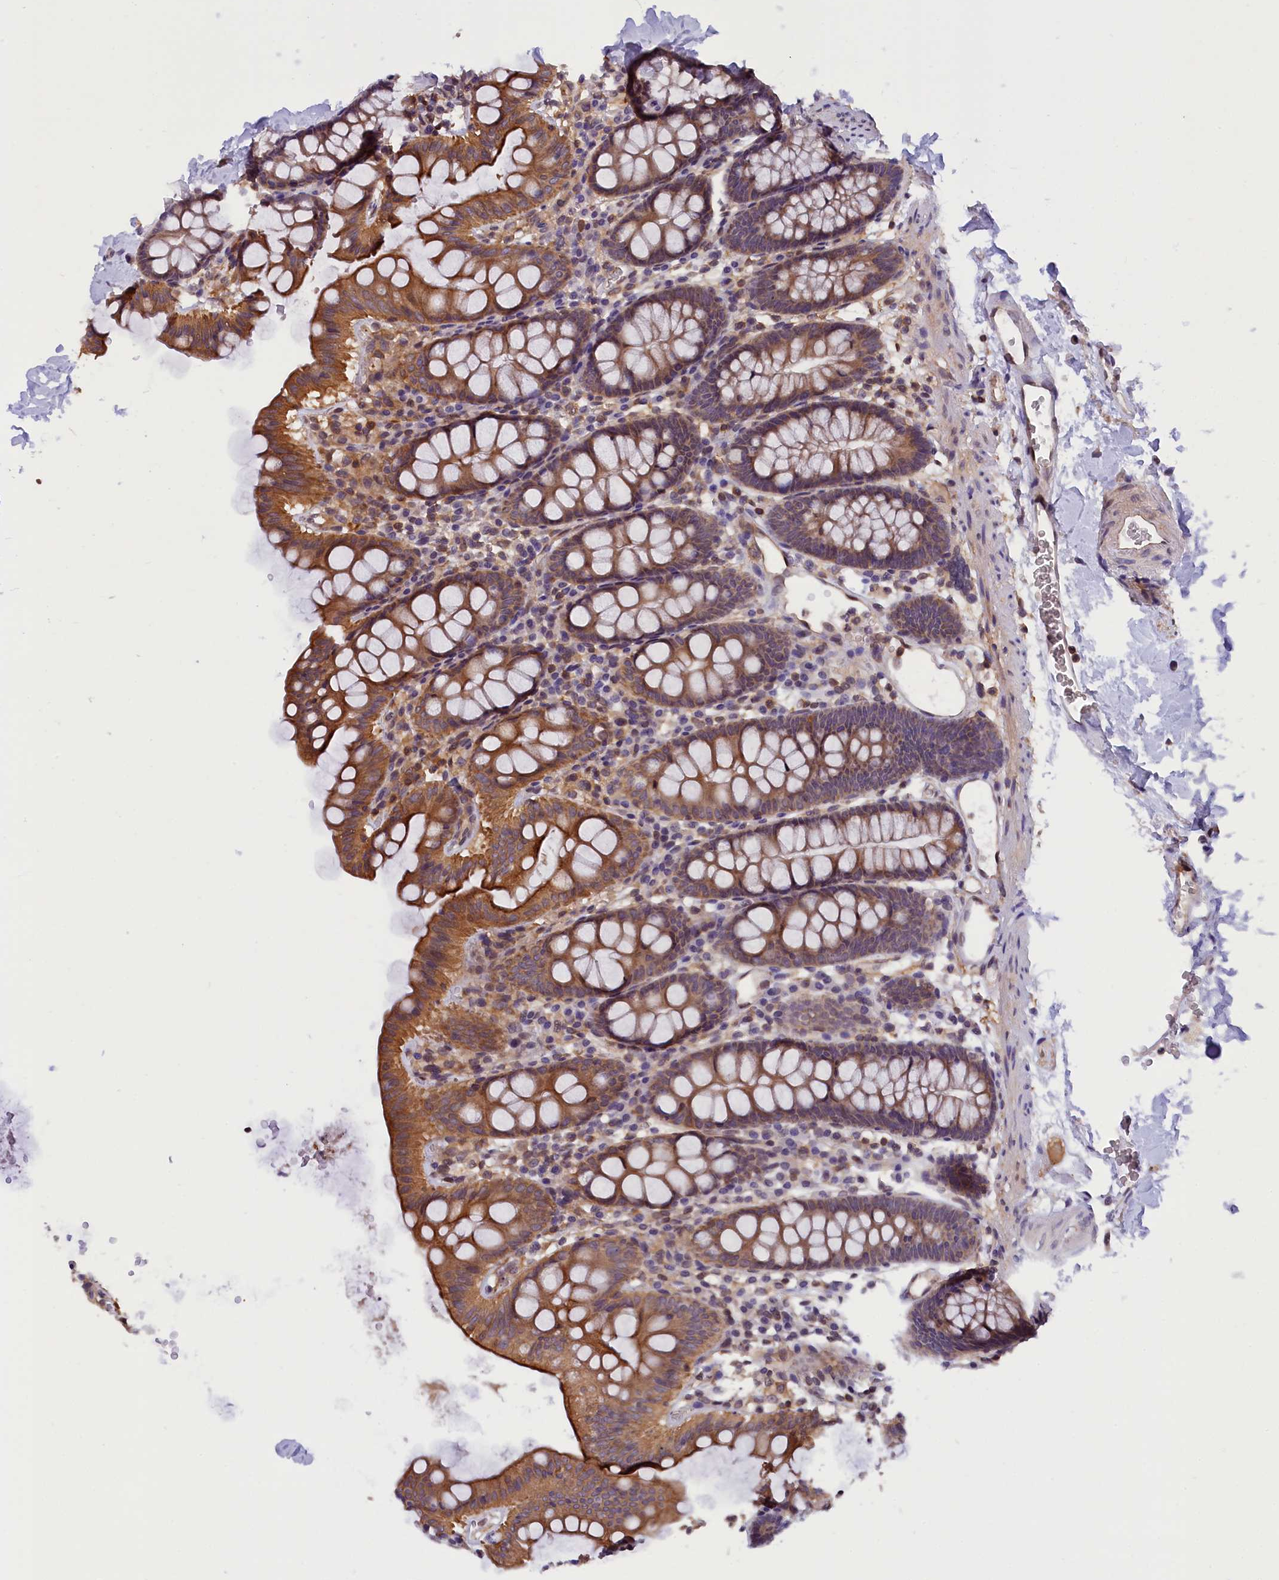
{"staining": {"intensity": "moderate", "quantity": ">75%", "location": "cytoplasmic/membranous"}, "tissue": "colon", "cell_type": "Endothelial cells", "image_type": "normal", "snomed": [{"axis": "morphology", "description": "Normal tissue, NOS"}, {"axis": "topography", "description": "Colon"}], "caption": "Immunohistochemistry of unremarkable colon displays medium levels of moderate cytoplasmic/membranous expression in approximately >75% of endothelial cells.", "gene": "TBCB", "patient": {"sex": "male", "age": 75}}